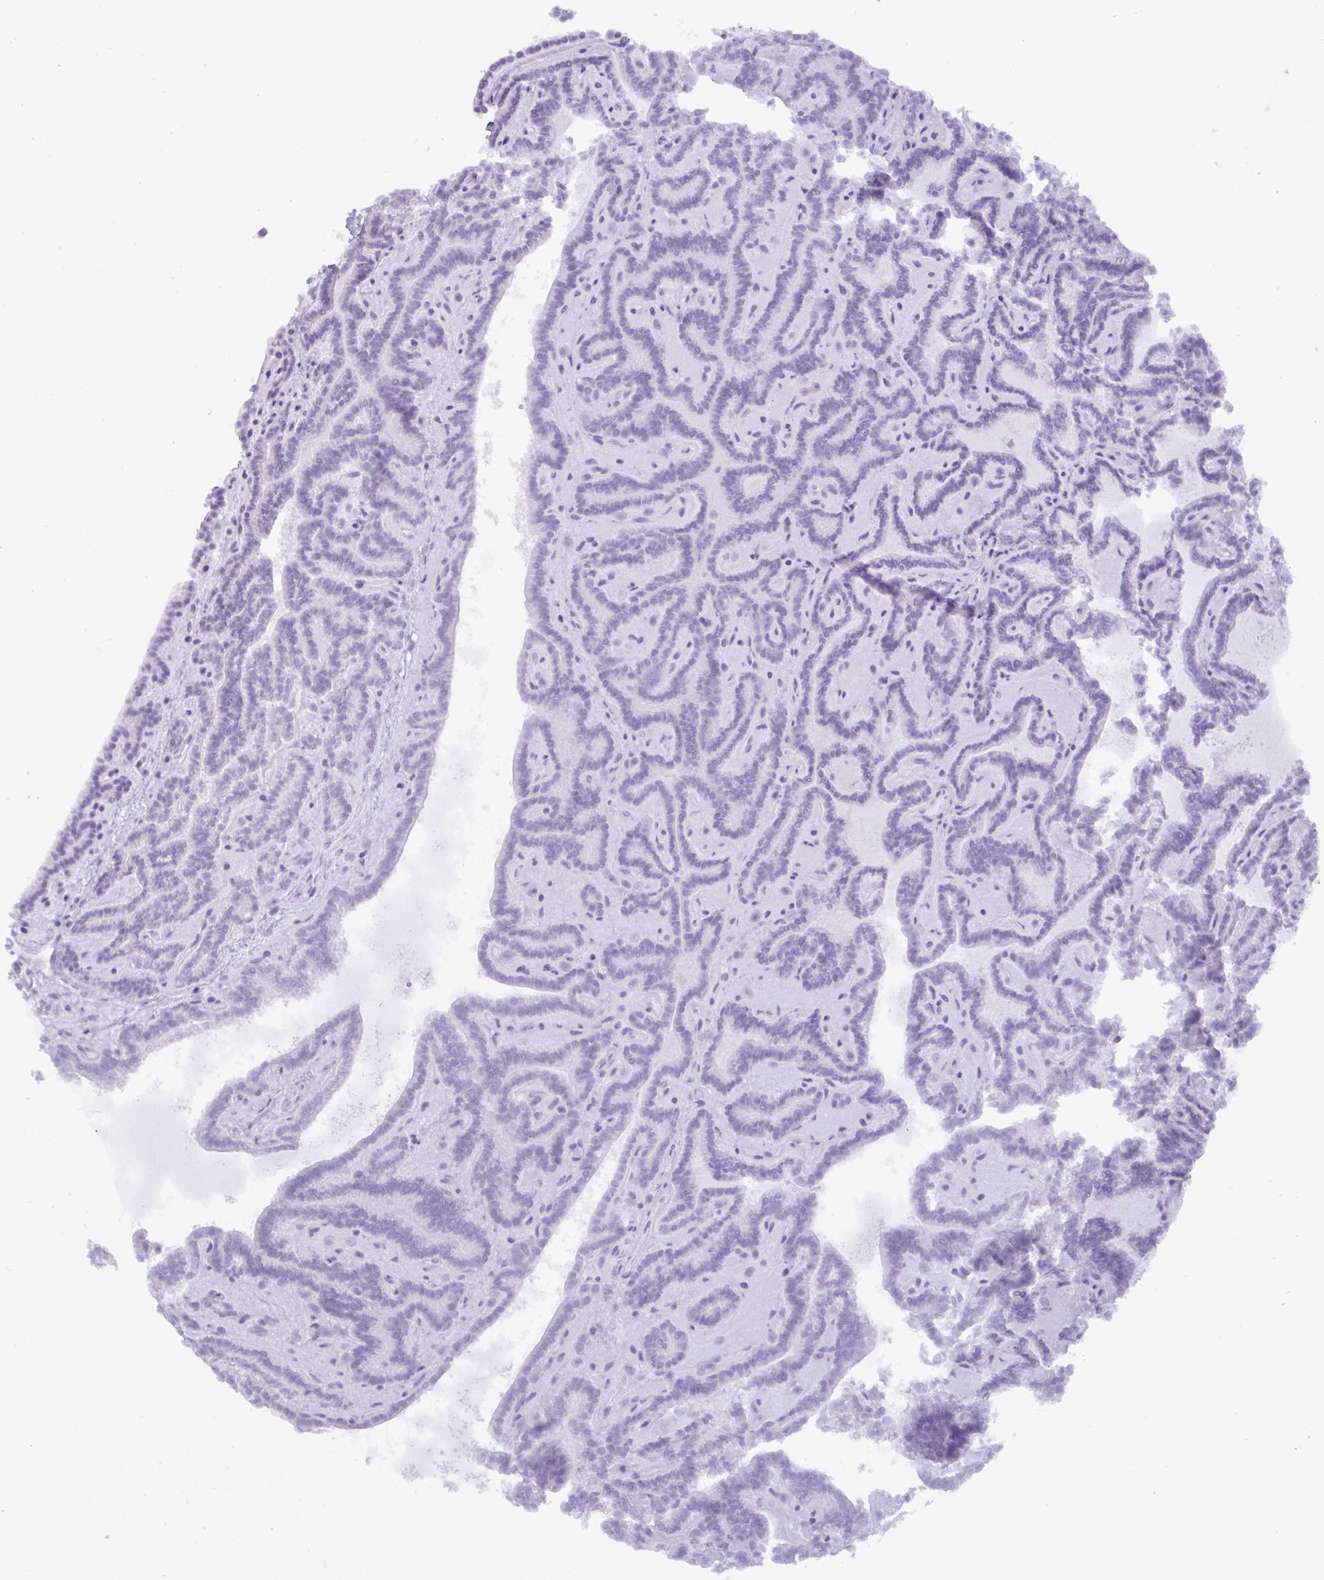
{"staining": {"intensity": "negative", "quantity": "none", "location": "none"}, "tissue": "thyroid cancer", "cell_type": "Tumor cells", "image_type": "cancer", "snomed": [{"axis": "morphology", "description": "Papillary adenocarcinoma, NOS"}, {"axis": "topography", "description": "Thyroid gland"}], "caption": "Tumor cells are negative for brown protein staining in thyroid papillary adenocarcinoma. (DAB immunohistochemistry (IHC), high magnification).", "gene": "C4orf33", "patient": {"sex": "female", "age": 21}}